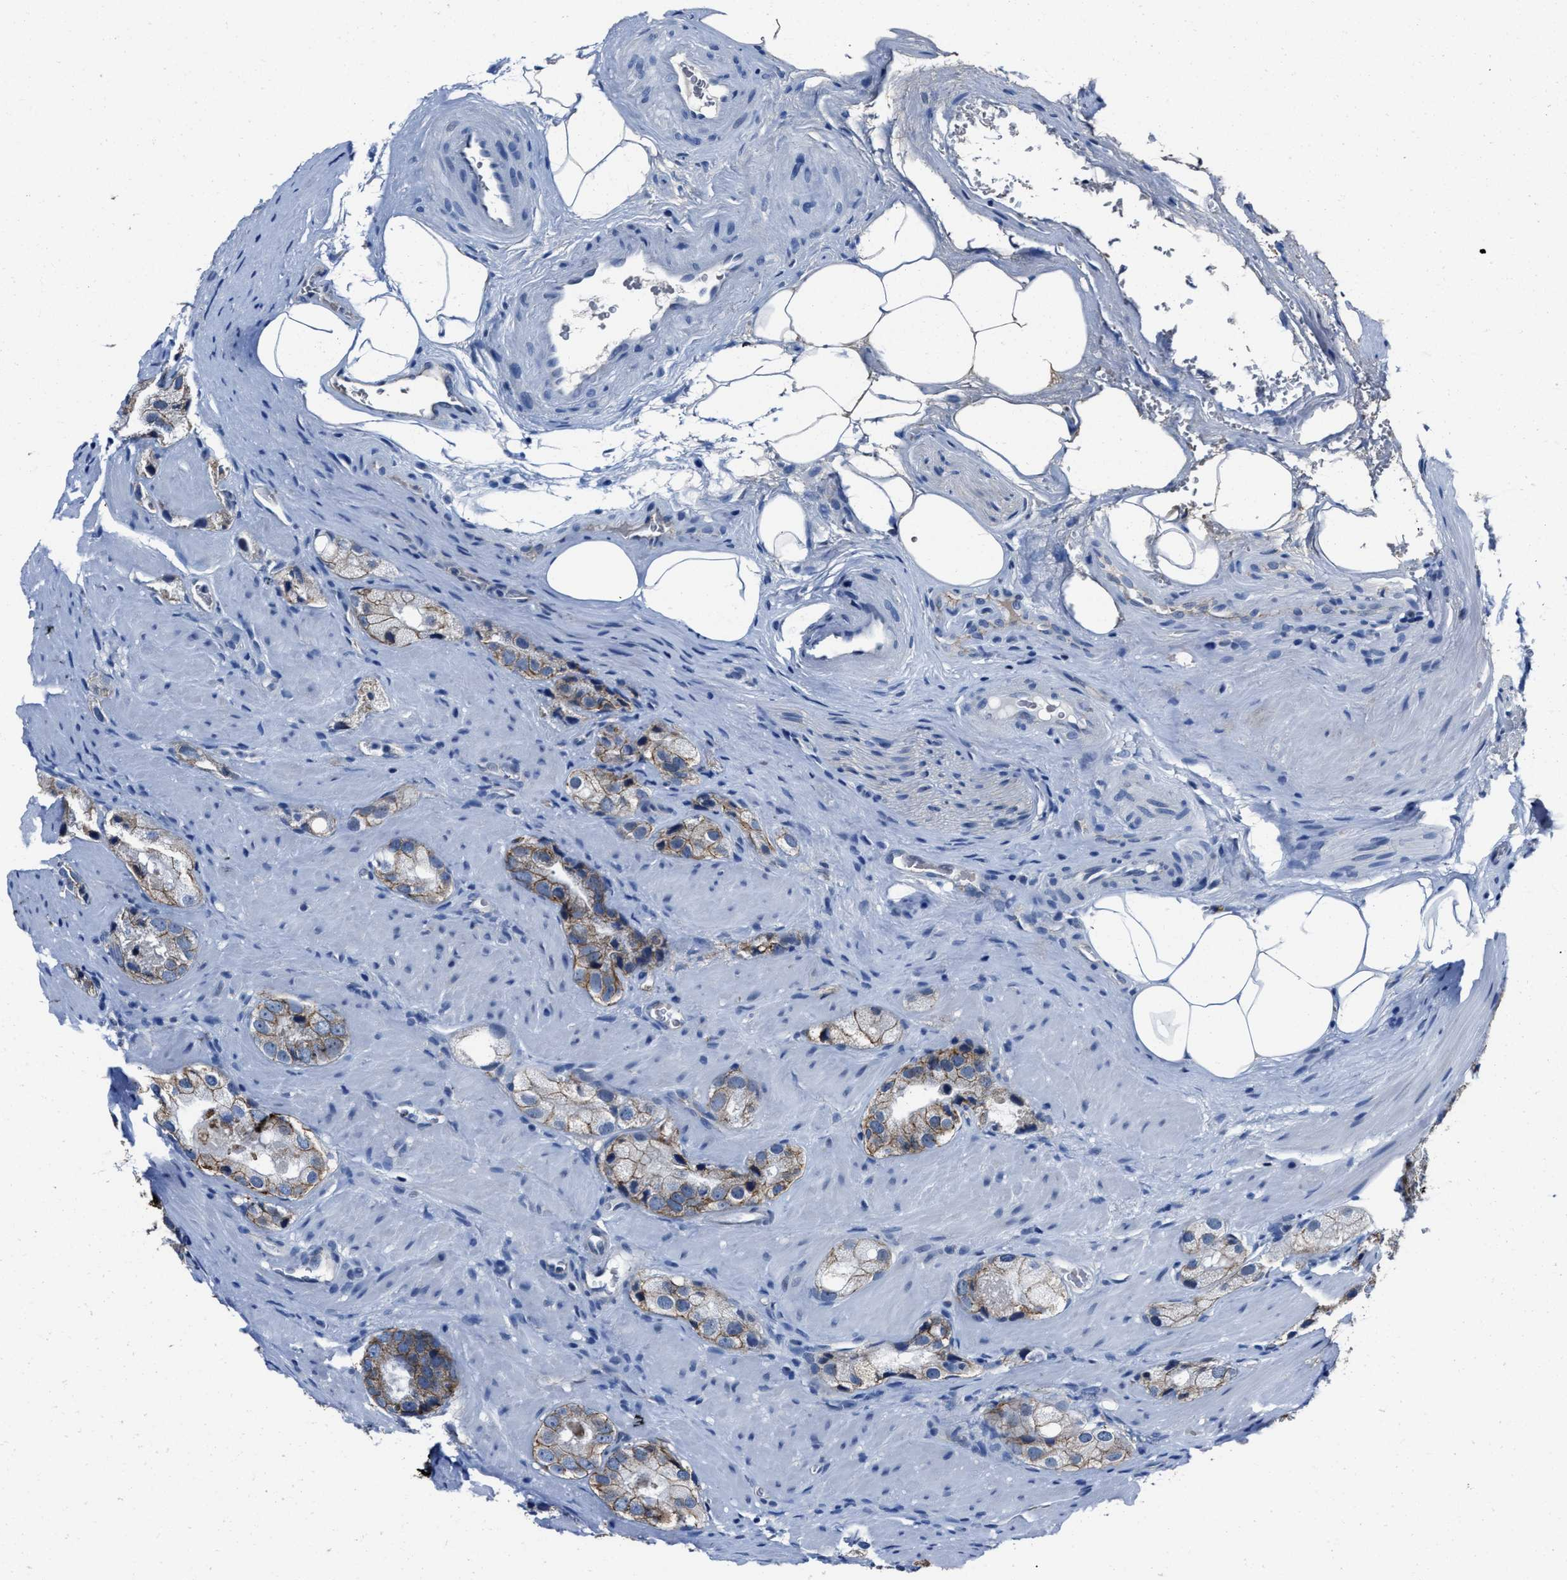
{"staining": {"intensity": "moderate", "quantity": "25%-75%", "location": "cytoplasmic/membranous"}, "tissue": "prostate cancer", "cell_type": "Tumor cells", "image_type": "cancer", "snomed": [{"axis": "morphology", "description": "Adenocarcinoma, High grade"}, {"axis": "topography", "description": "Prostate"}], "caption": "DAB immunohistochemical staining of human prostate adenocarcinoma (high-grade) exhibits moderate cytoplasmic/membranous protein expression in approximately 25%-75% of tumor cells. The staining was performed using DAB (3,3'-diaminobenzidine), with brown indicating positive protein expression. Nuclei are stained blue with hematoxylin.", "gene": "GHITM", "patient": {"sex": "male", "age": 63}}